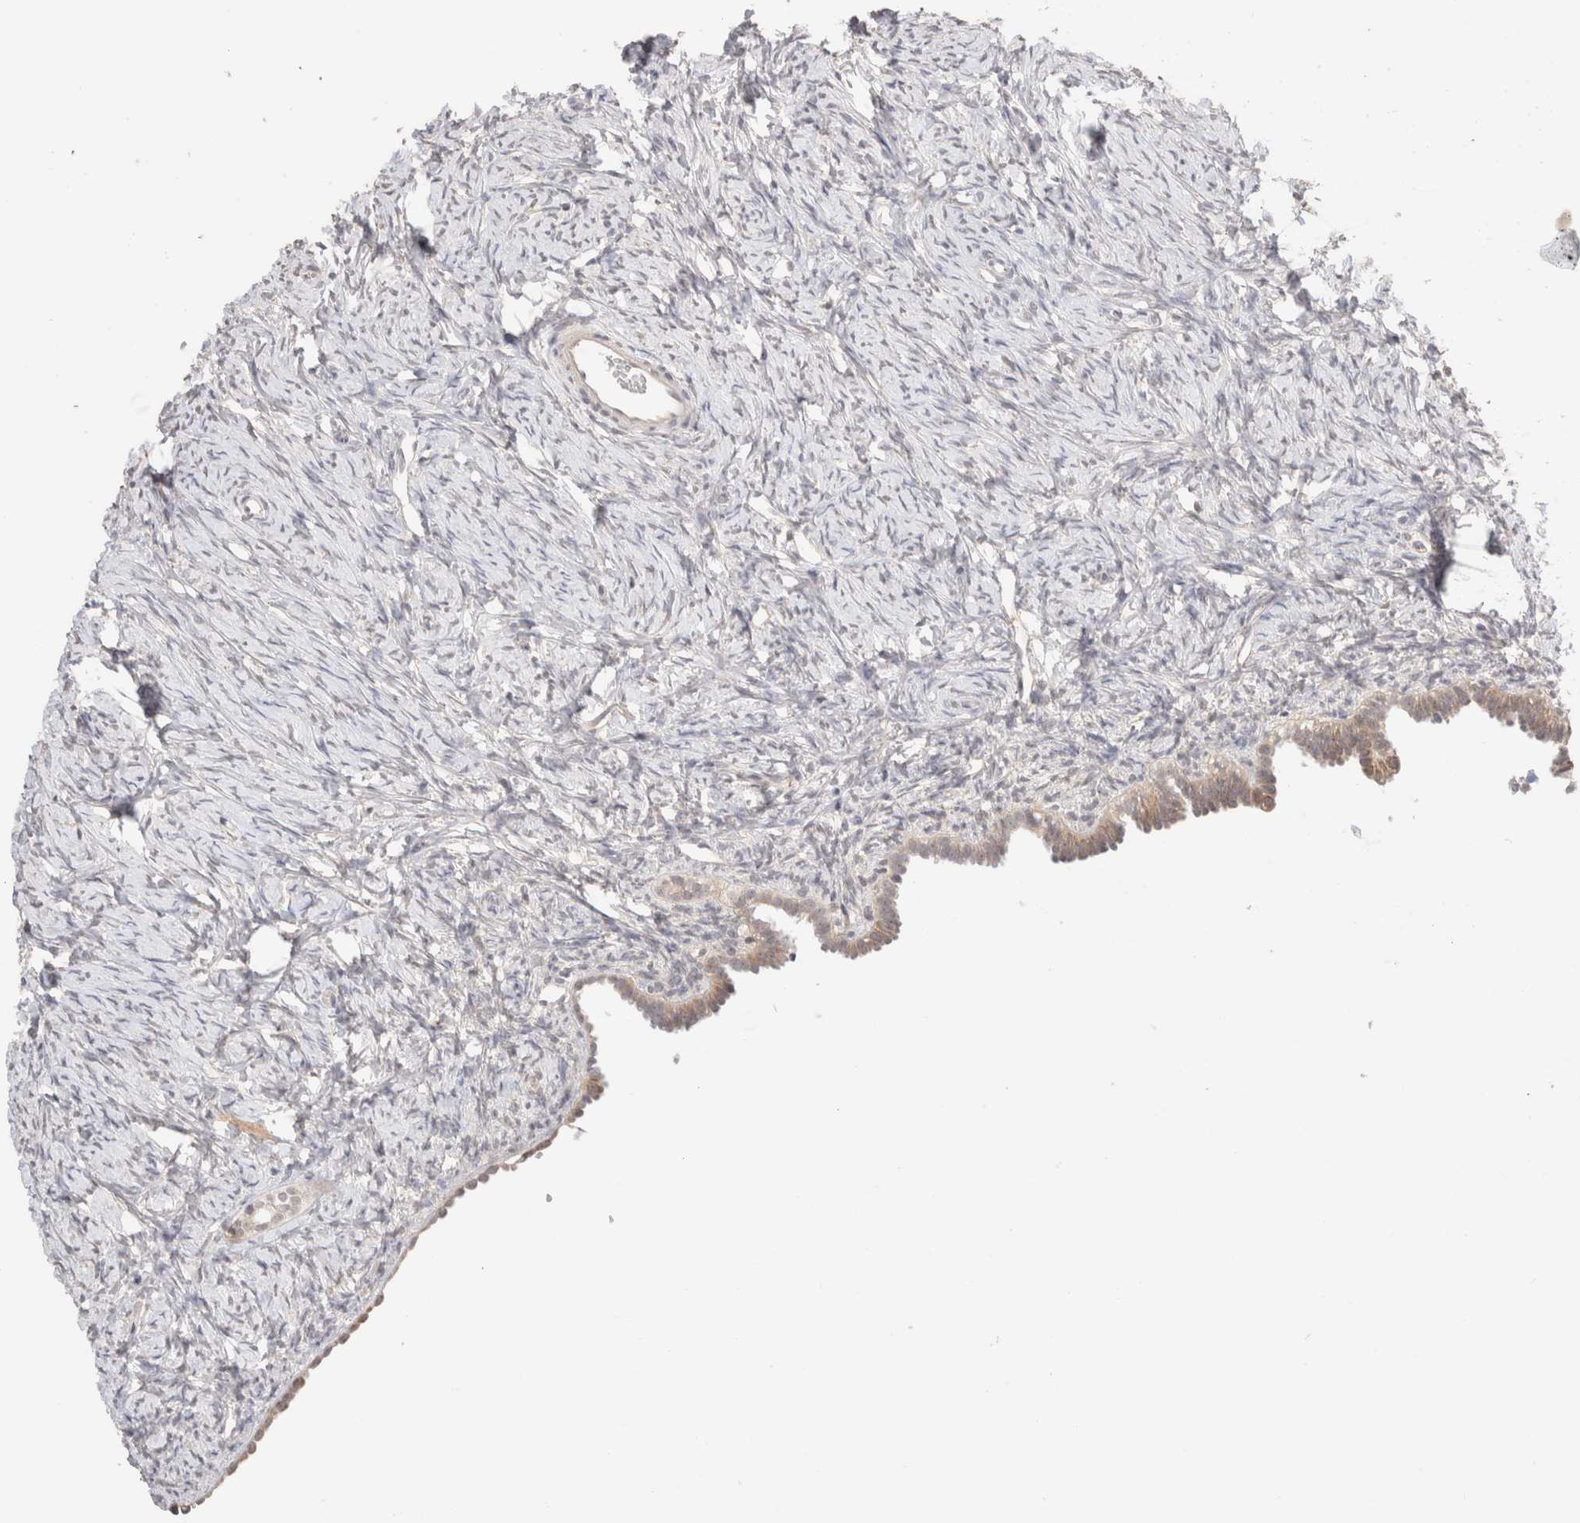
{"staining": {"intensity": "negative", "quantity": "none", "location": "none"}, "tissue": "ovary", "cell_type": "Ovarian stroma cells", "image_type": "normal", "snomed": [{"axis": "morphology", "description": "Normal tissue, NOS"}, {"axis": "topography", "description": "Ovary"}], "caption": "This is a photomicrograph of immunohistochemistry staining of benign ovary, which shows no expression in ovarian stroma cells.", "gene": "TRIM41", "patient": {"sex": "female", "age": 33}}